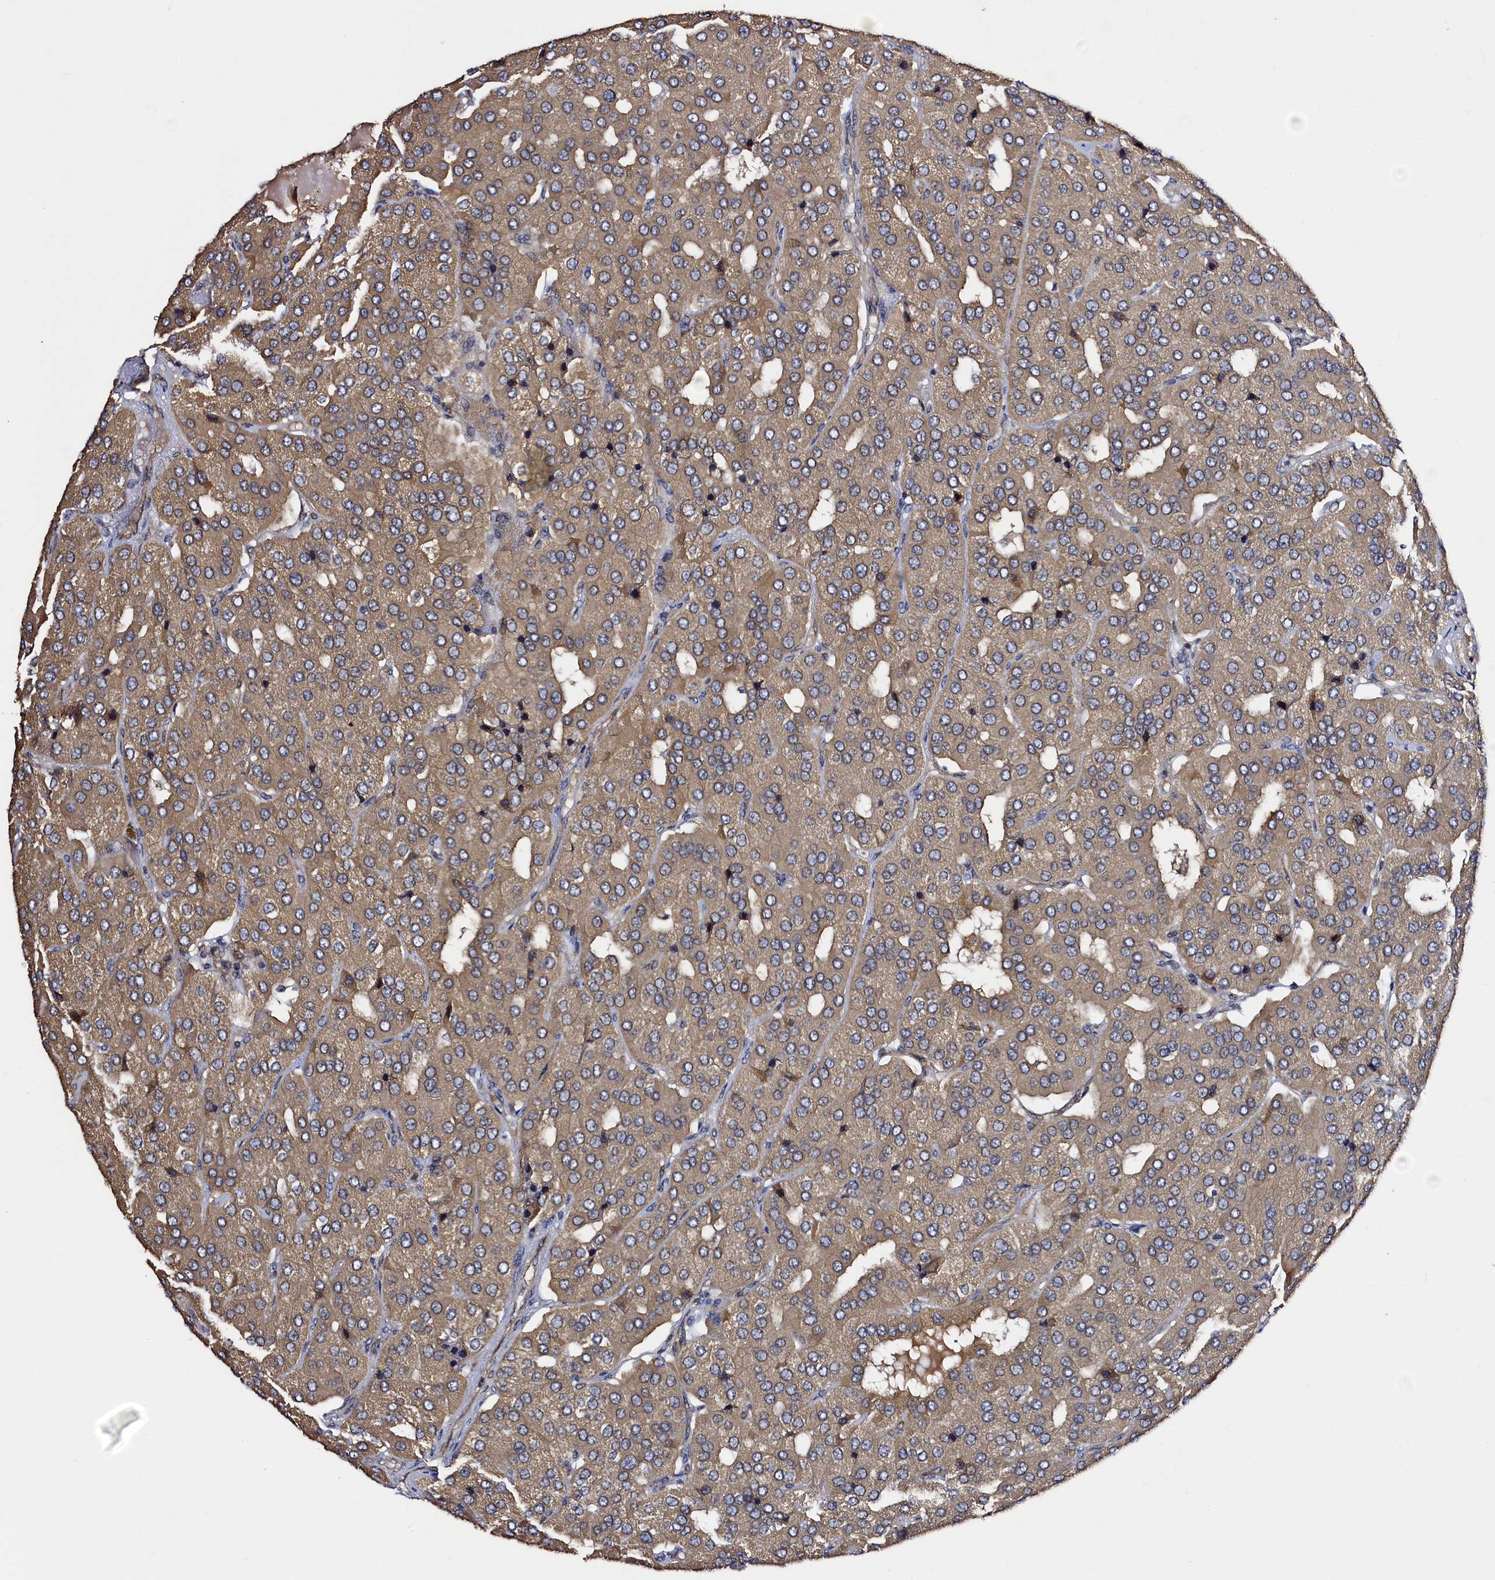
{"staining": {"intensity": "moderate", "quantity": ">75%", "location": "cytoplasmic/membranous"}, "tissue": "parathyroid gland", "cell_type": "Glandular cells", "image_type": "normal", "snomed": [{"axis": "morphology", "description": "Normal tissue, NOS"}, {"axis": "morphology", "description": "Adenoma, NOS"}, {"axis": "topography", "description": "Parathyroid gland"}], "caption": "Immunohistochemistry histopathology image of normal parathyroid gland stained for a protein (brown), which exhibits medium levels of moderate cytoplasmic/membranous staining in approximately >75% of glandular cells.", "gene": "RBFA", "patient": {"sex": "female", "age": 86}}